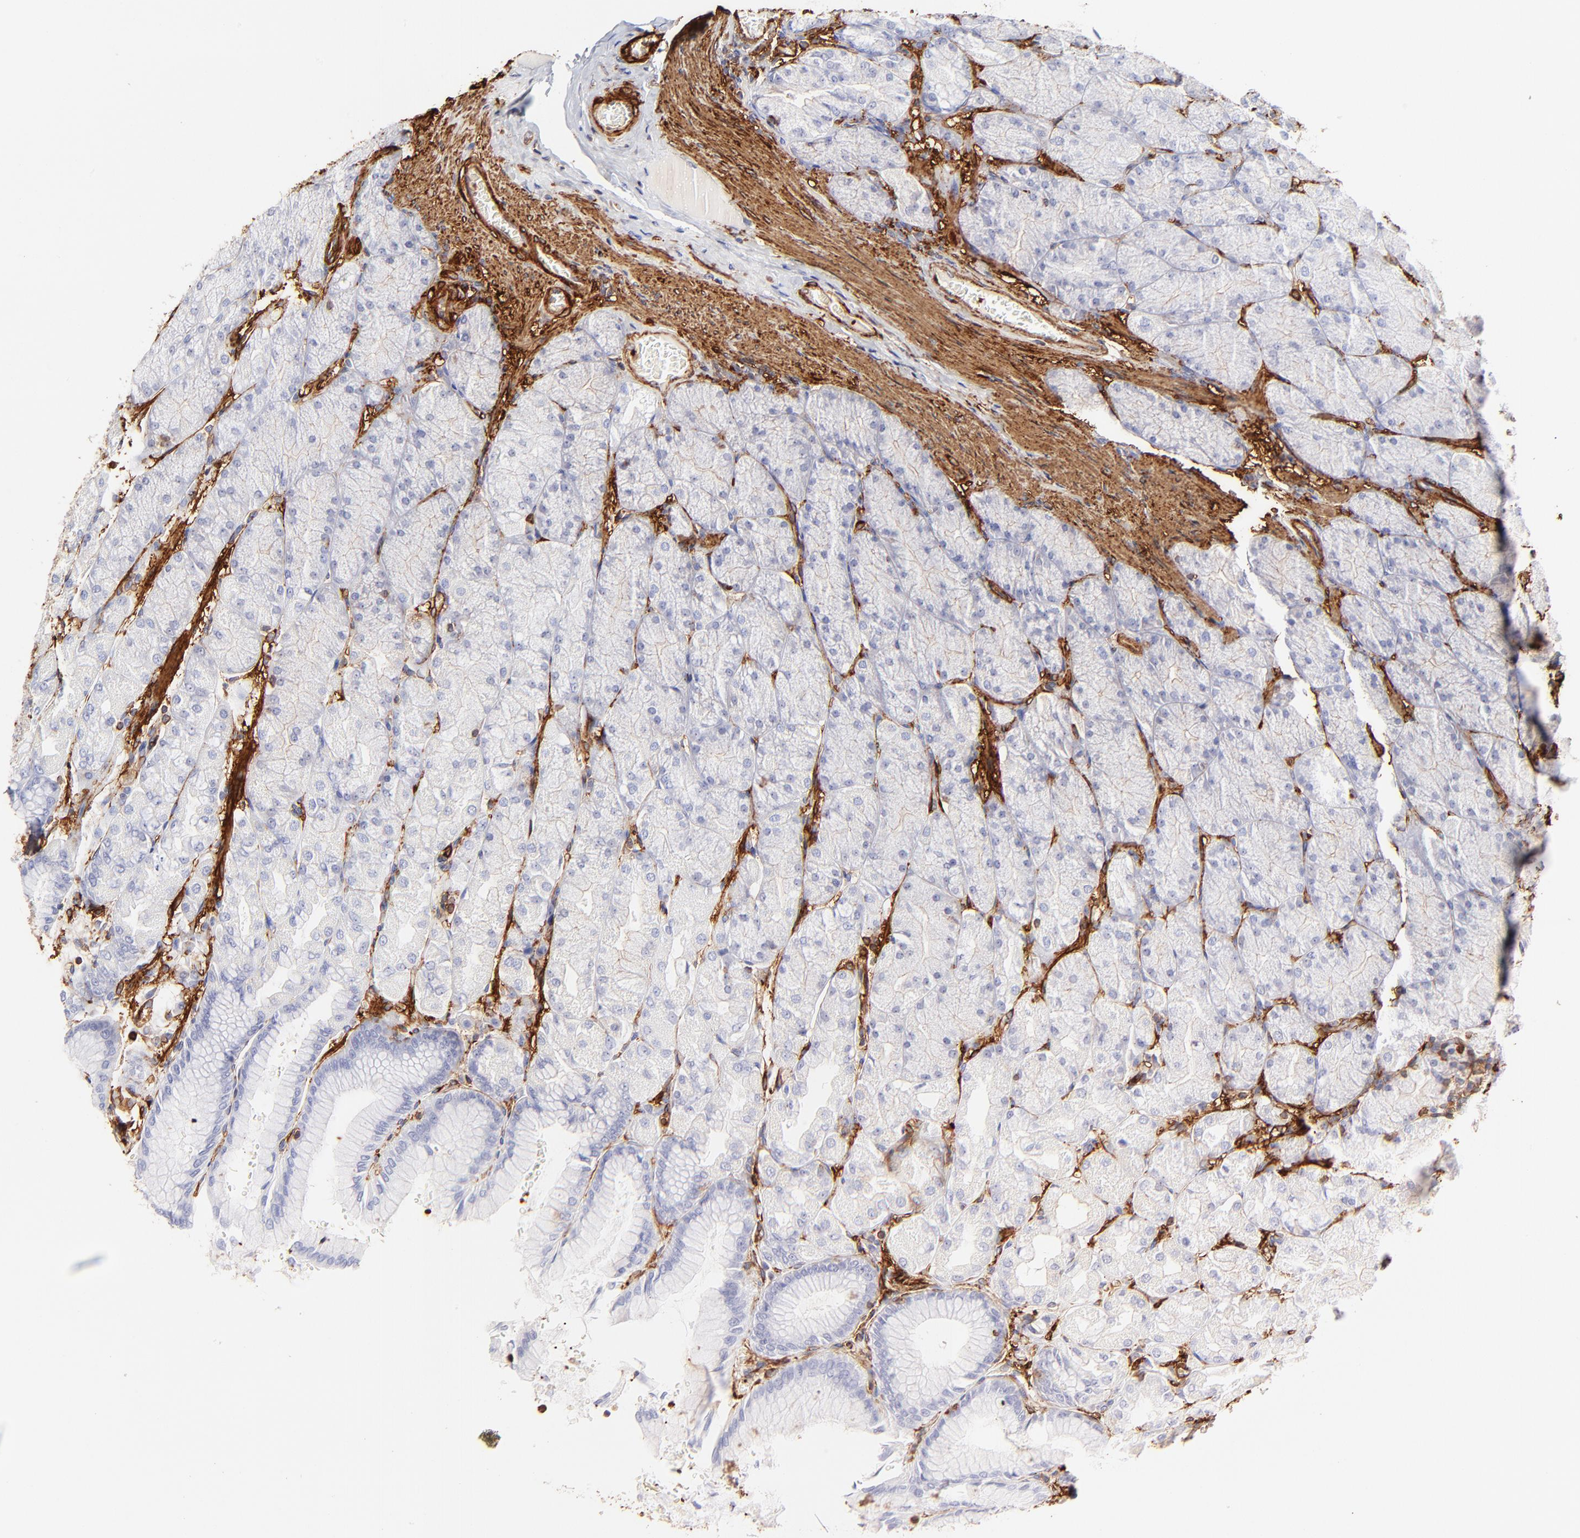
{"staining": {"intensity": "negative", "quantity": "none", "location": "none"}, "tissue": "stomach", "cell_type": "Glandular cells", "image_type": "normal", "snomed": [{"axis": "morphology", "description": "Normal tissue, NOS"}, {"axis": "topography", "description": "Stomach, upper"}], "caption": "The image reveals no significant expression in glandular cells of stomach.", "gene": "FLNA", "patient": {"sex": "female", "age": 56}}